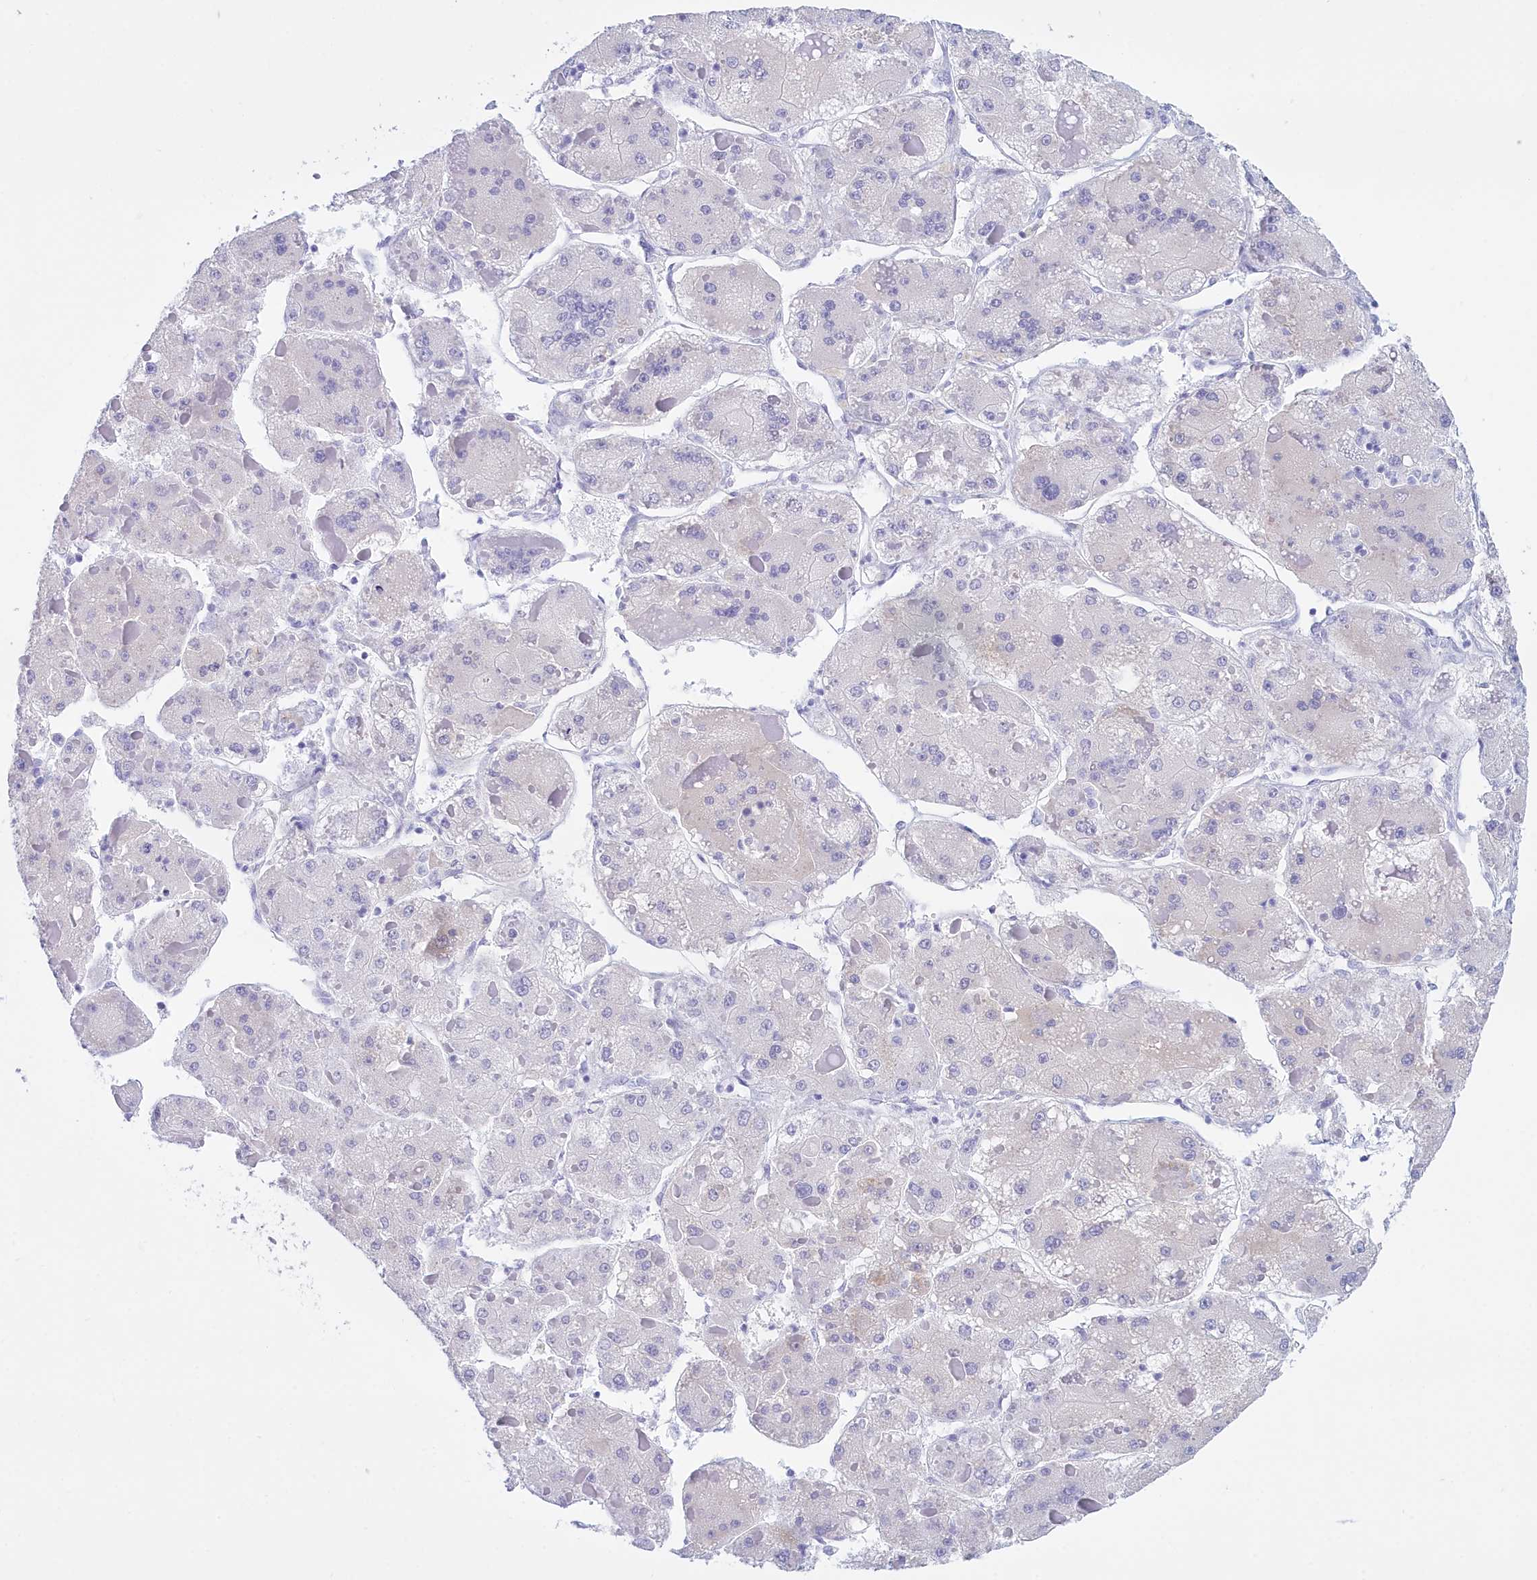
{"staining": {"intensity": "negative", "quantity": "none", "location": "none"}, "tissue": "liver cancer", "cell_type": "Tumor cells", "image_type": "cancer", "snomed": [{"axis": "morphology", "description": "Carcinoma, Hepatocellular, NOS"}, {"axis": "topography", "description": "Liver"}], "caption": "Immunohistochemistry of liver cancer (hepatocellular carcinoma) exhibits no positivity in tumor cells.", "gene": "TMEM97", "patient": {"sex": "female", "age": 73}}